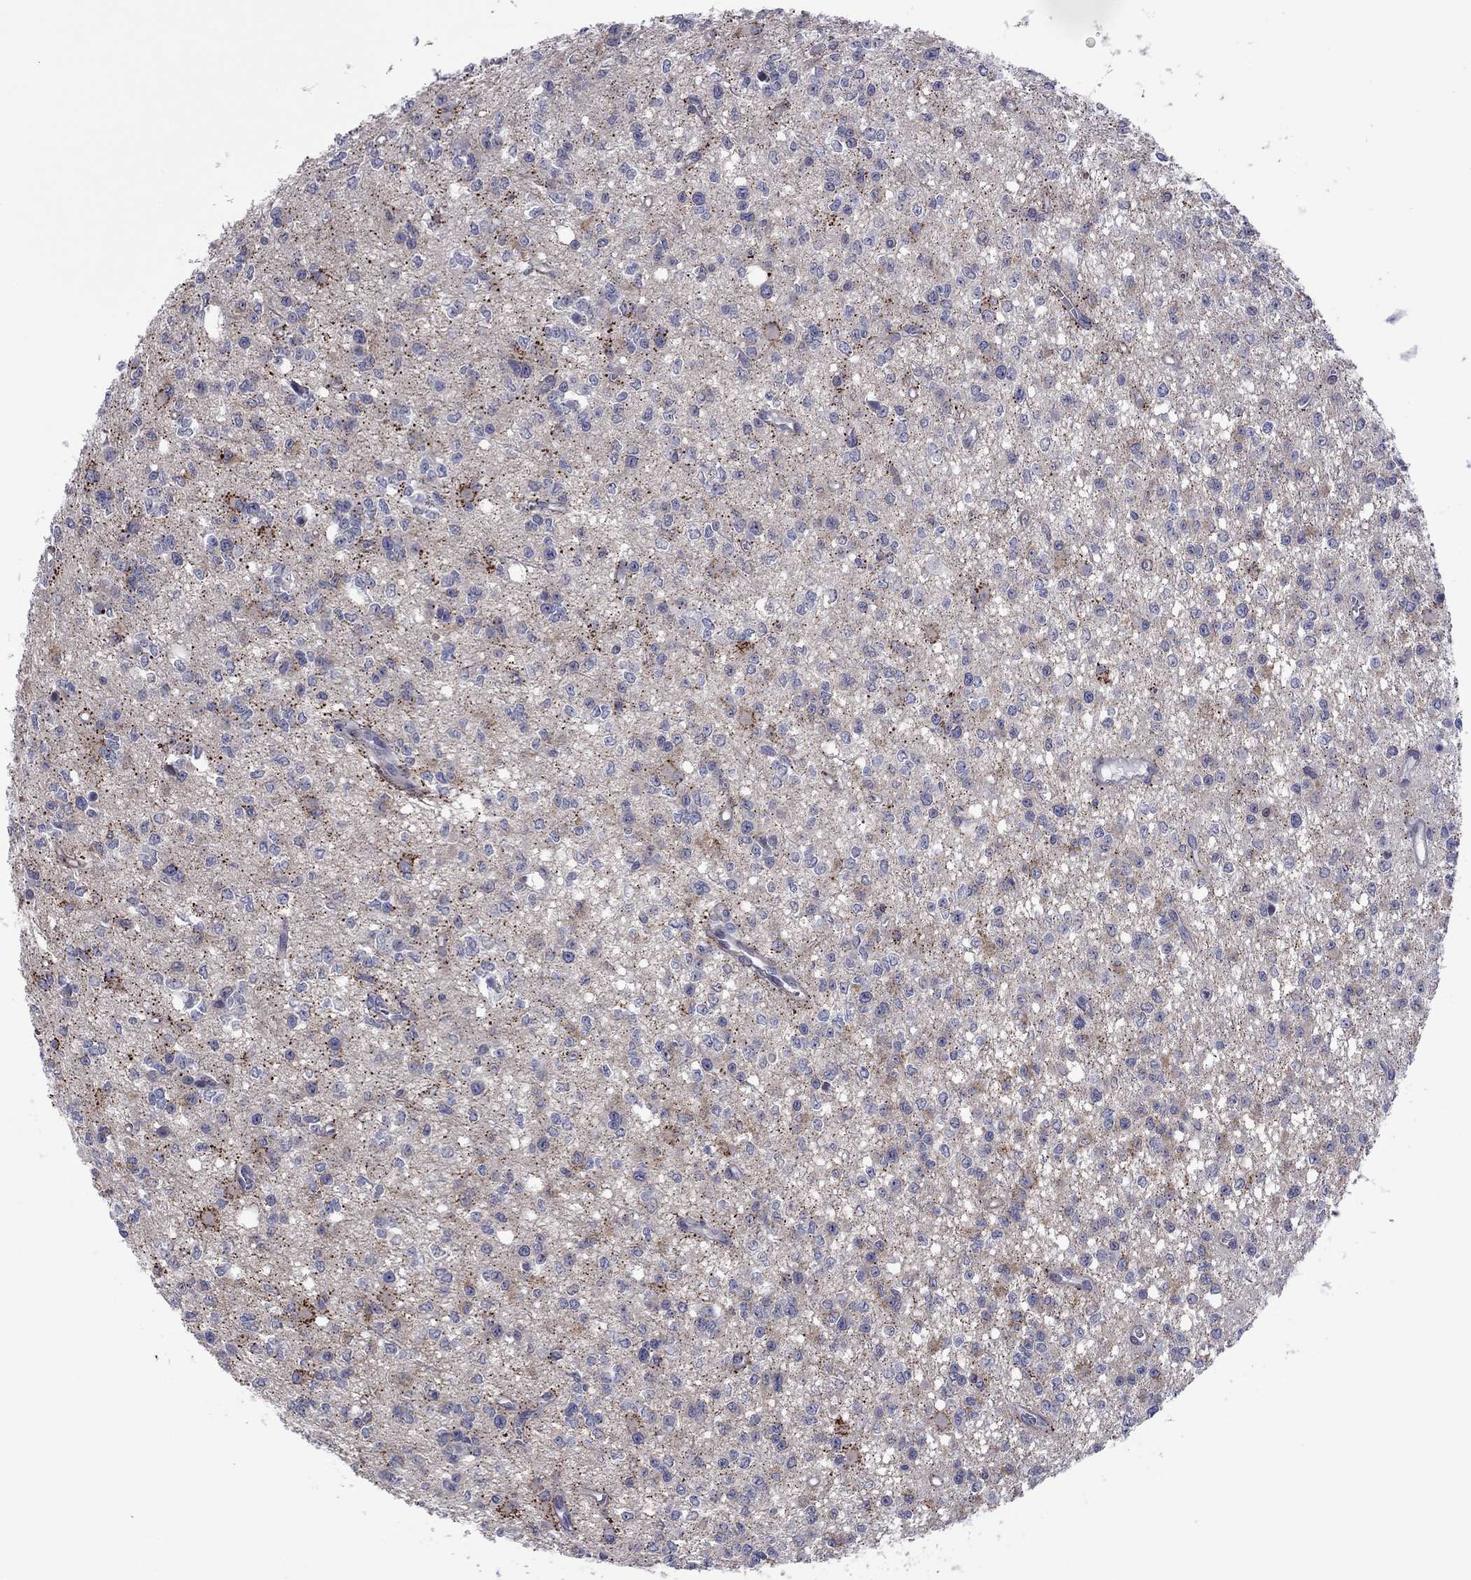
{"staining": {"intensity": "negative", "quantity": "none", "location": "none"}, "tissue": "glioma", "cell_type": "Tumor cells", "image_type": "cancer", "snomed": [{"axis": "morphology", "description": "Glioma, malignant, Low grade"}, {"axis": "topography", "description": "Brain"}], "caption": "This is an IHC image of human malignant low-grade glioma. There is no staining in tumor cells.", "gene": "POU5F2", "patient": {"sex": "female", "age": 45}}